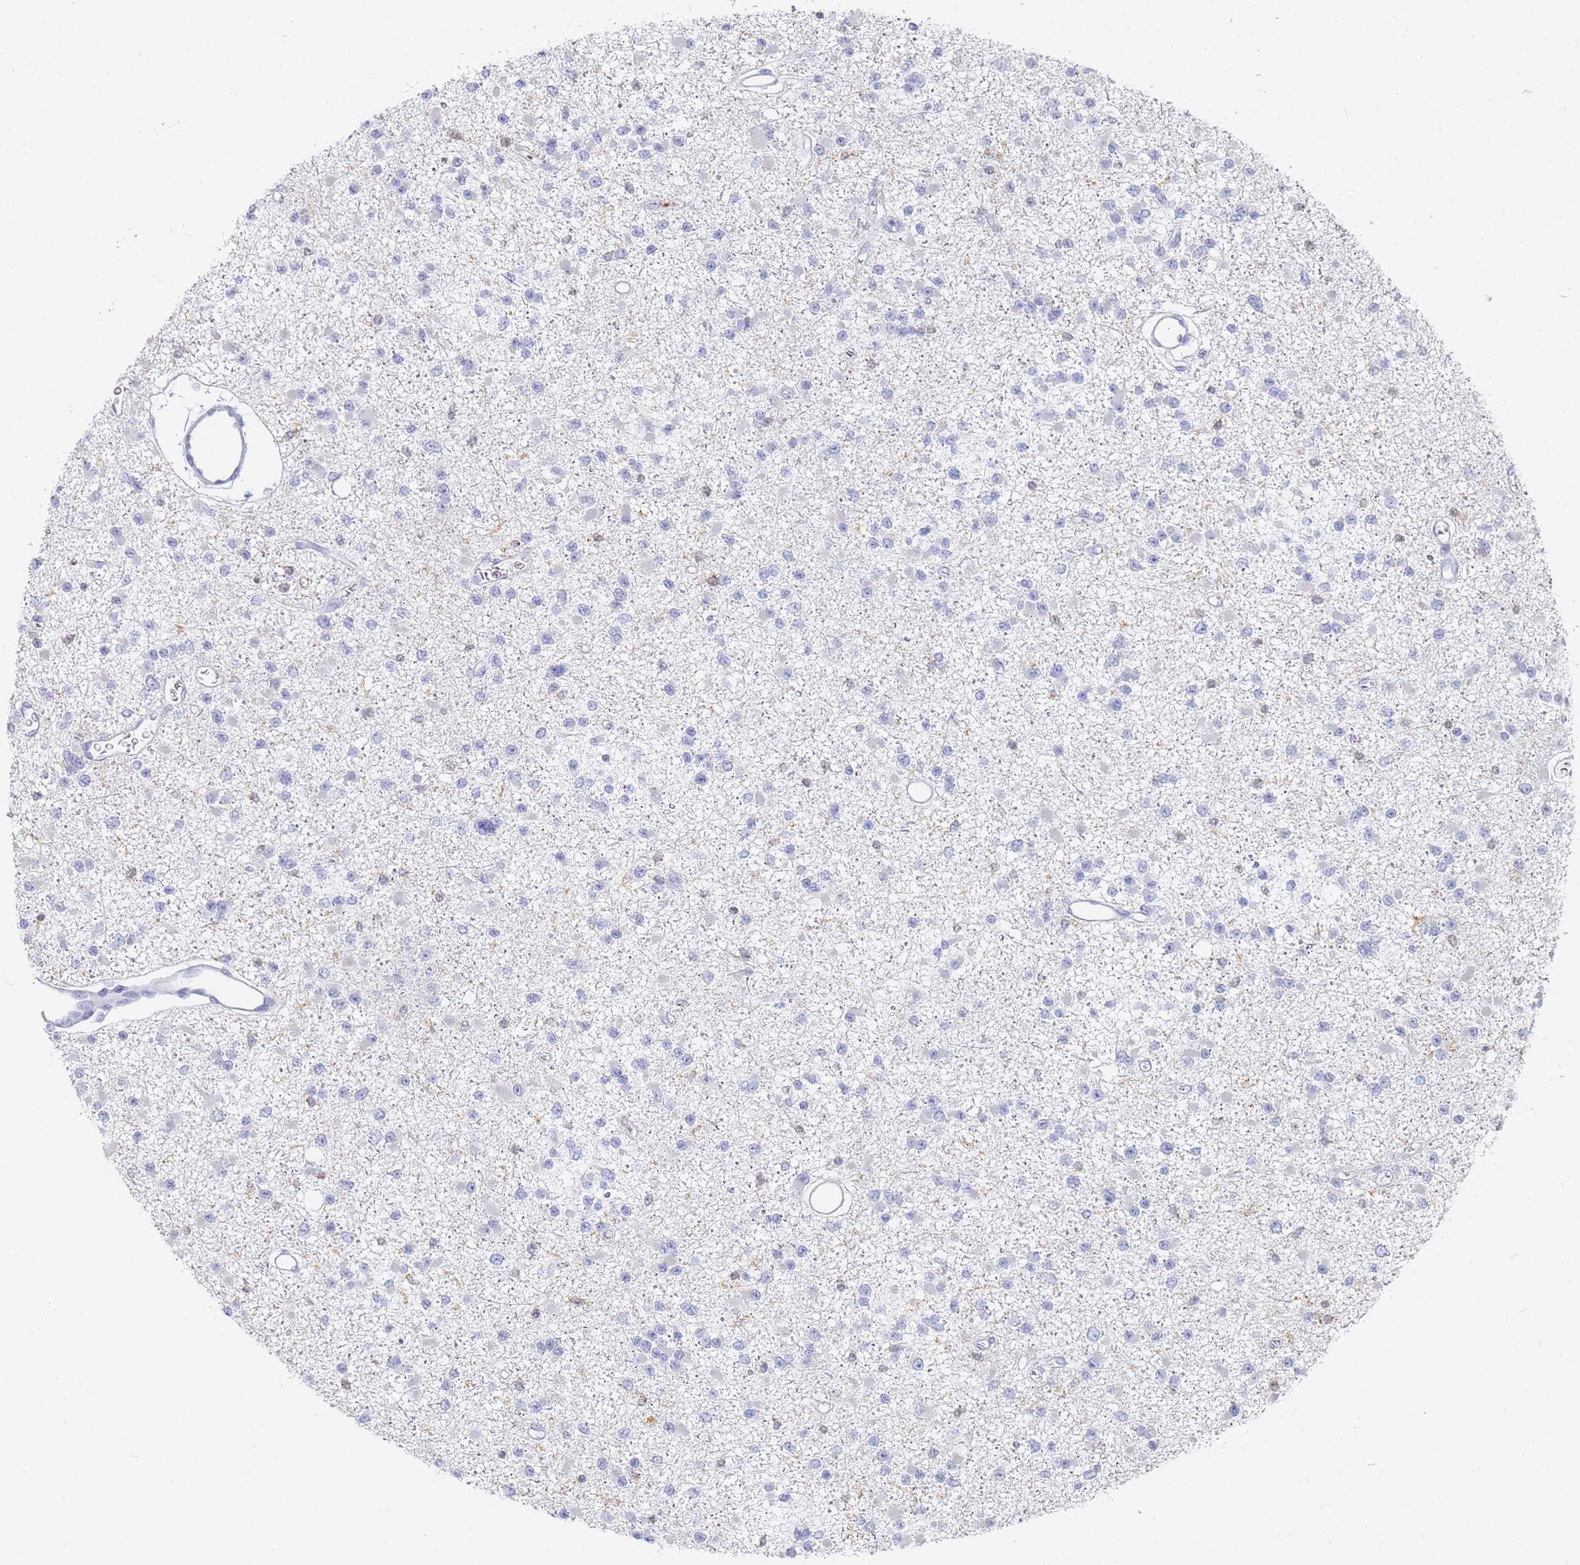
{"staining": {"intensity": "negative", "quantity": "none", "location": "none"}, "tissue": "glioma", "cell_type": "Tumor cells", "image_type": "cancer", "snomed": [{"axis": "morphology", "description": "Glioma, malignant, Low grade"}, {"axis": "topography", "description": "Brain"}], "caption": "Tumor cells show no significant protein positivity in malignant low-grade glioma. The staining was performed using DAB to visualize the protein expression in brown, while the nuclei were stained in blue with hematoxylin (Magnification: 20x).", "gene": "BIN2", "patient": {"sex": "female", "age": 22}}